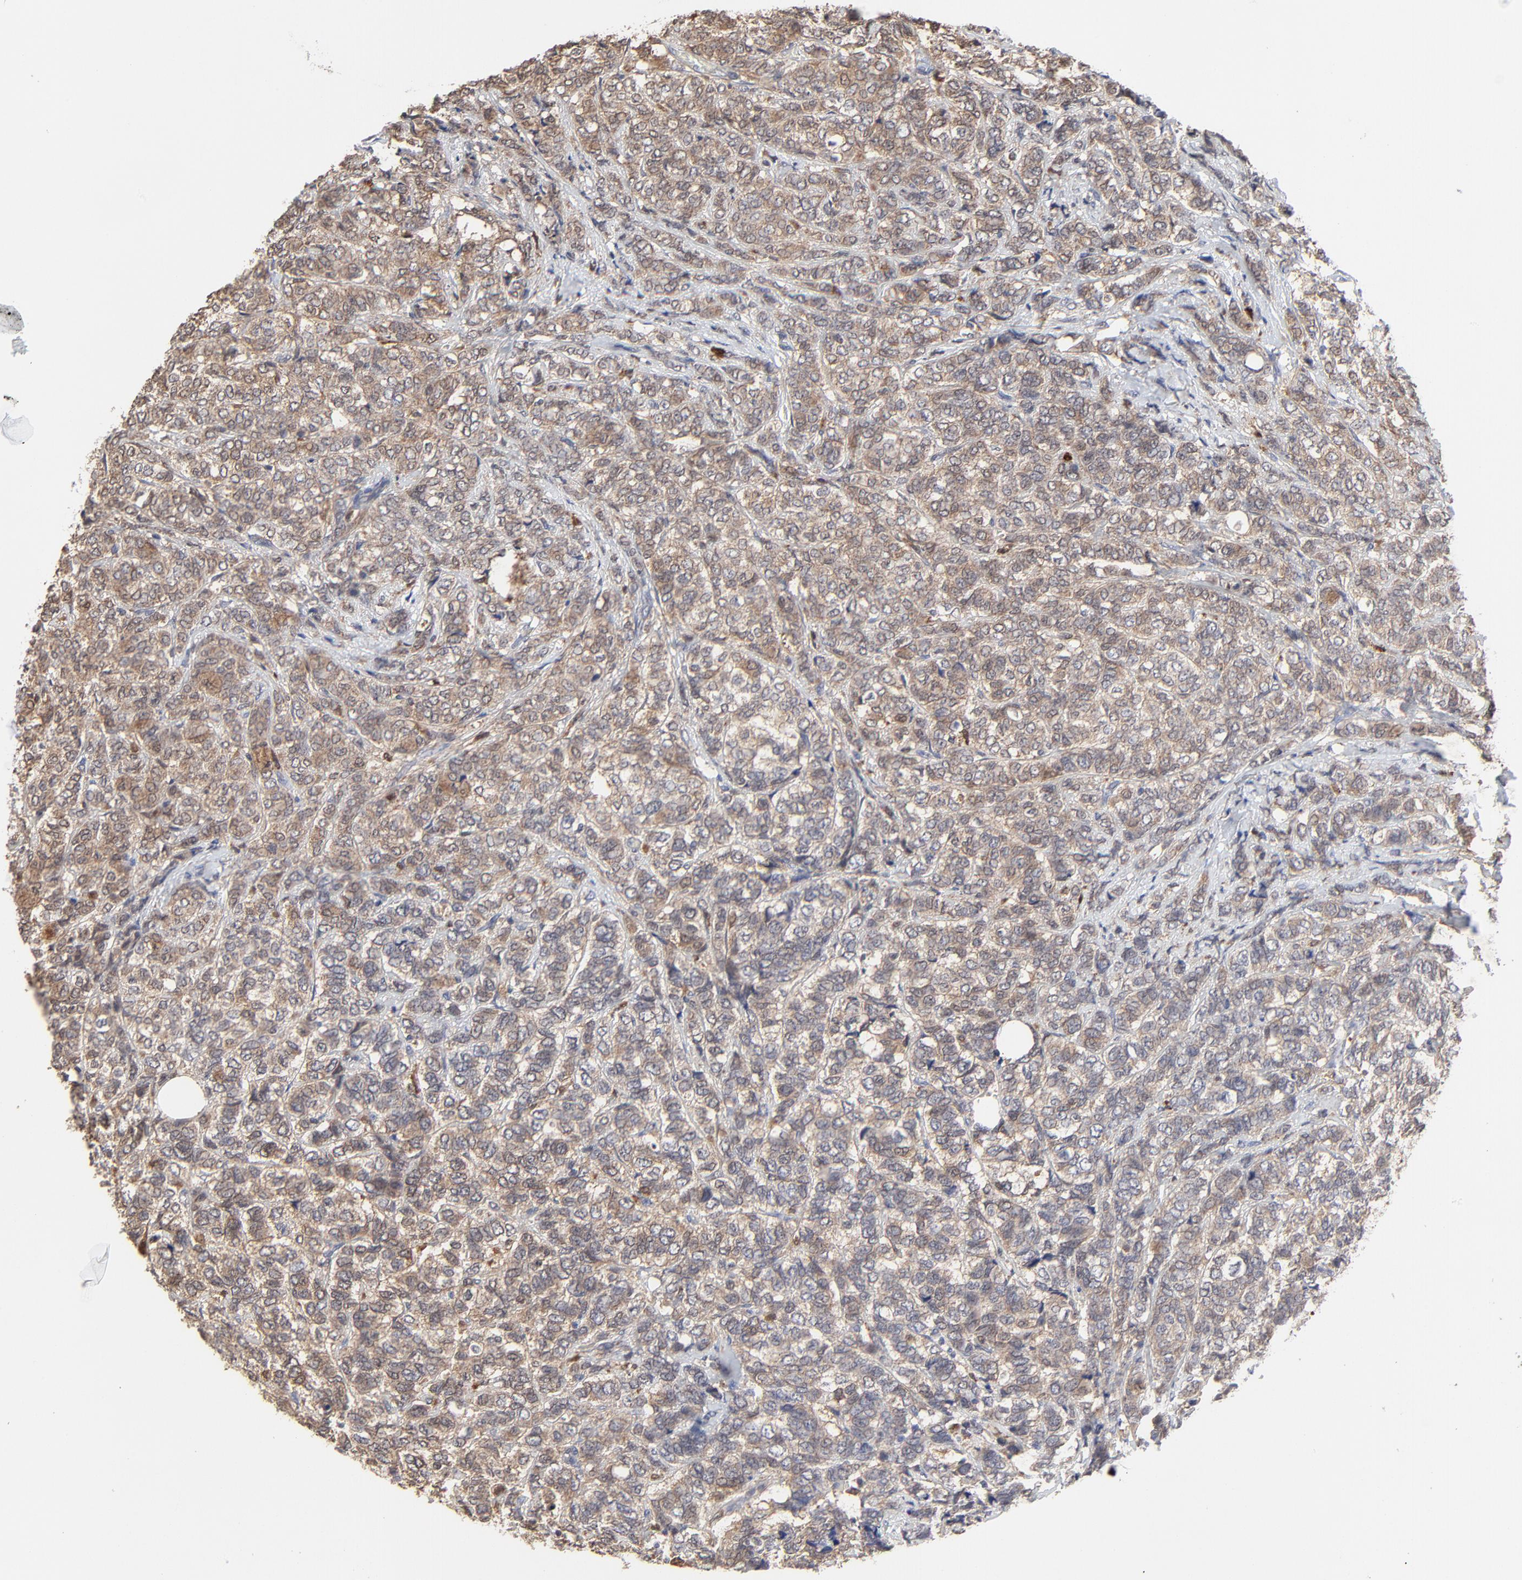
{"staining": {"intensity": "moderate", "quantity": ">75%", "location": "cytoplasmic/membranous"}, "tissue": "breast cancer", "cell_type": "Tumor cells", "image_type": "cancer", "snomed": [{"axis": "morphology", "description": "Lobular carcinoma"}, {"axis": "topography", "description": "Breast"}], "caption": "Protein expression analysis of human breast lobular carcinoma reveals moderate cytoplasmic/membranous positivity in about >75% of tumor cells.", "gene": "LGALS3", "patient": {"sex": "female", "age": 60}}